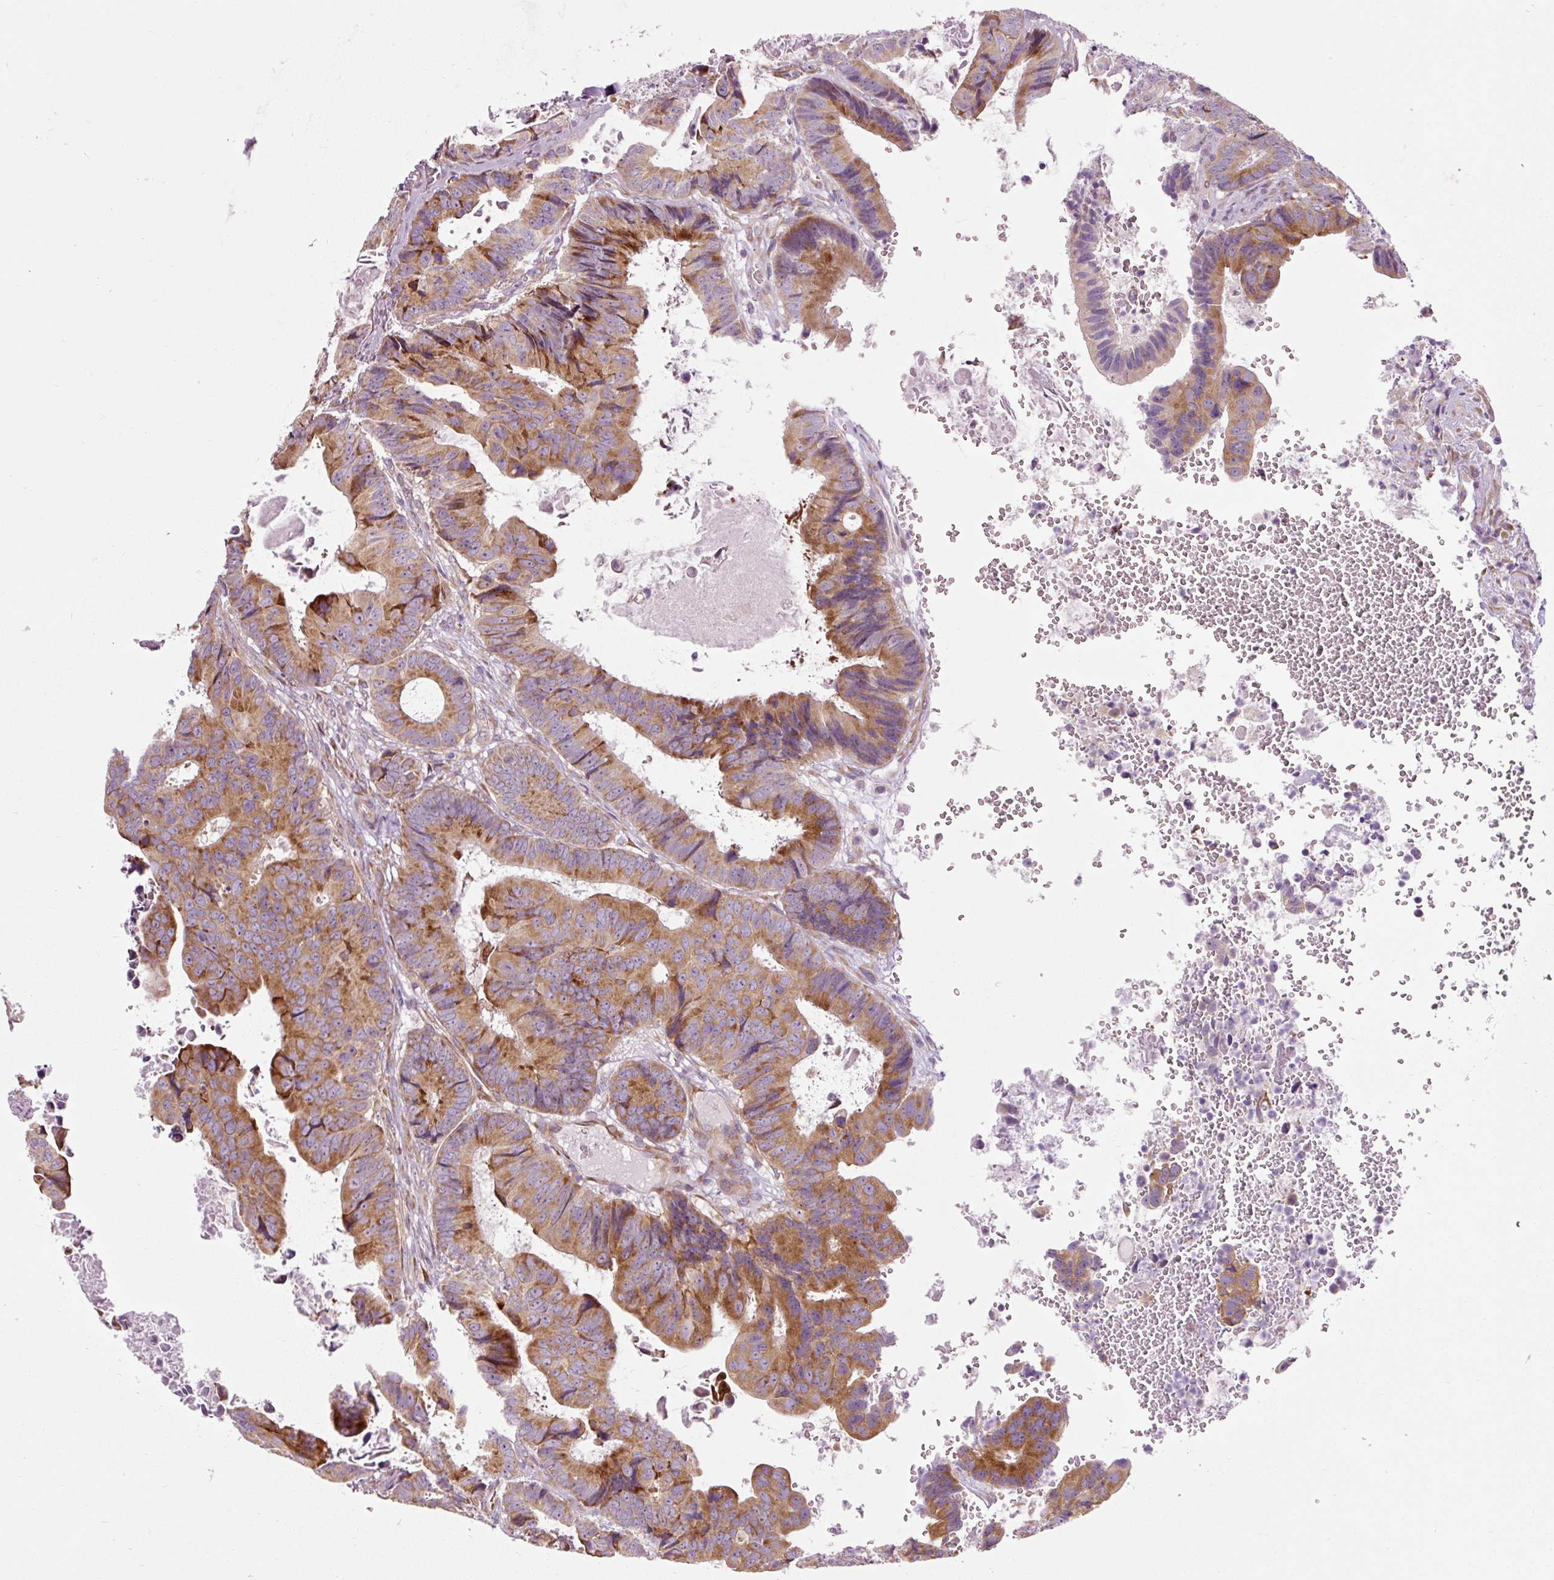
{"staining": {"intensity": "moderate", "quantity": ">75%", "location": "cytoplasmic/membranous"}, "tissue": "colorectal cancer", "cell_type": "Tumor cells", "image_type": "cancer", "snomed": [{"axis": "morphology", "description": "Adenocarcinoma, NOS"}, {"axis": "topography", "description": "Colon"}], "caption": "Colorectal cancer stained with a brown dye demonstrates moderate cytoplasmic/membranous positive staining in about >75% of tumor cells.", "gene": "RPL10A", "patient": {"sex": "male", "age": 85}}